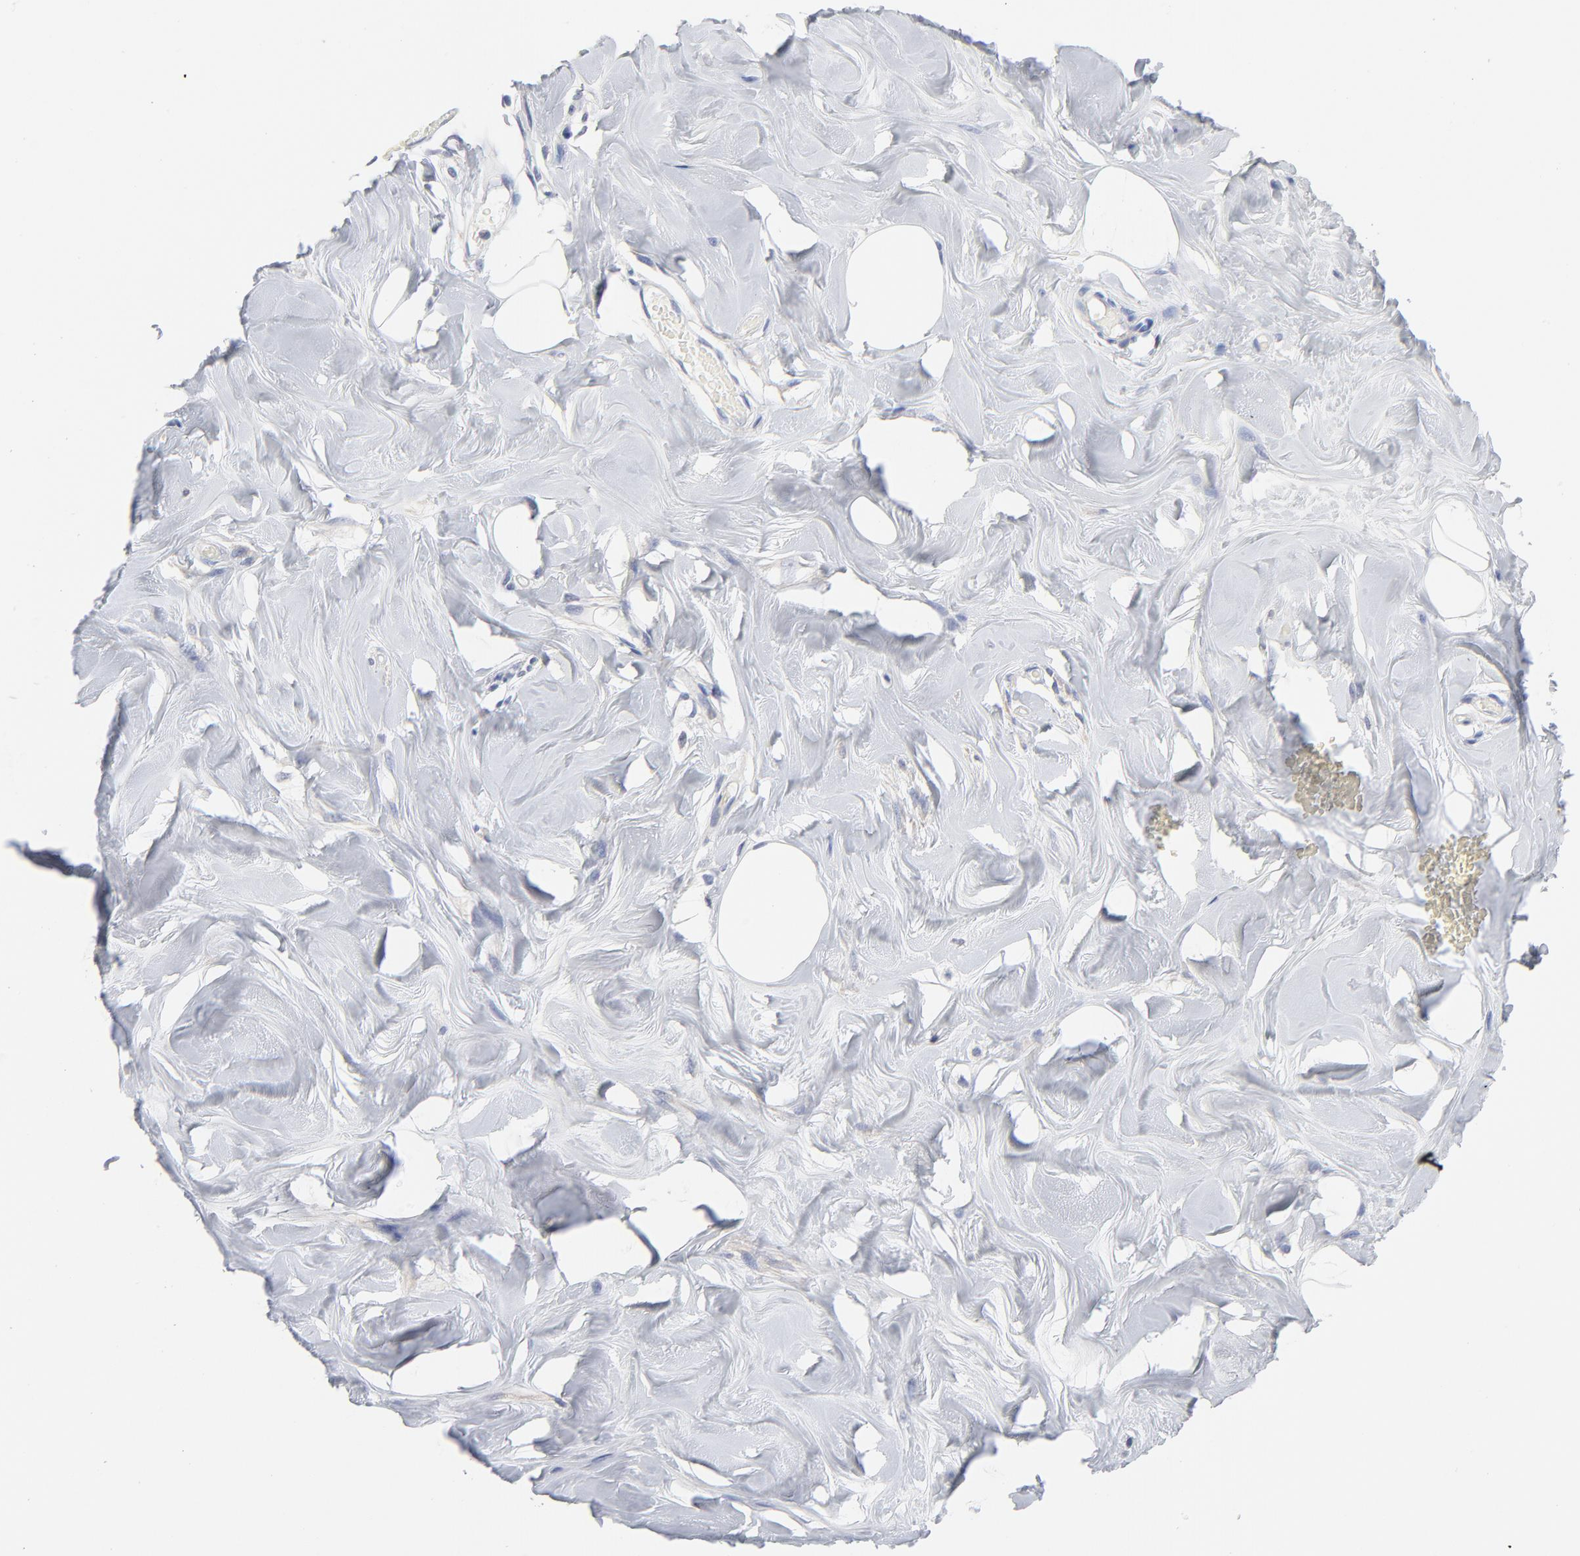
{"staining": {"intensity": "negative", "quantity": "none", "location": "none"}, "tissue": "breast", "cell_type": "Adipocytes", "image_type": "normal", "snomed": [{"axis": "morphology", "description": "Normal tissue, NOS"}, {"axis": "topography", "description": "Breast"}, {"axis": "topography", "description": "Soft tissue"}], "caption": "An immunohistochemistry (IHC) image of normal breast is shown. There is no staining in adipocytes of breast. The staining is performed using DAB brown chromogen with nuclei counter-stained in using hematoxylin.", "gene": "CAB39L", "patient": {"sex": "female", "age": 25}}